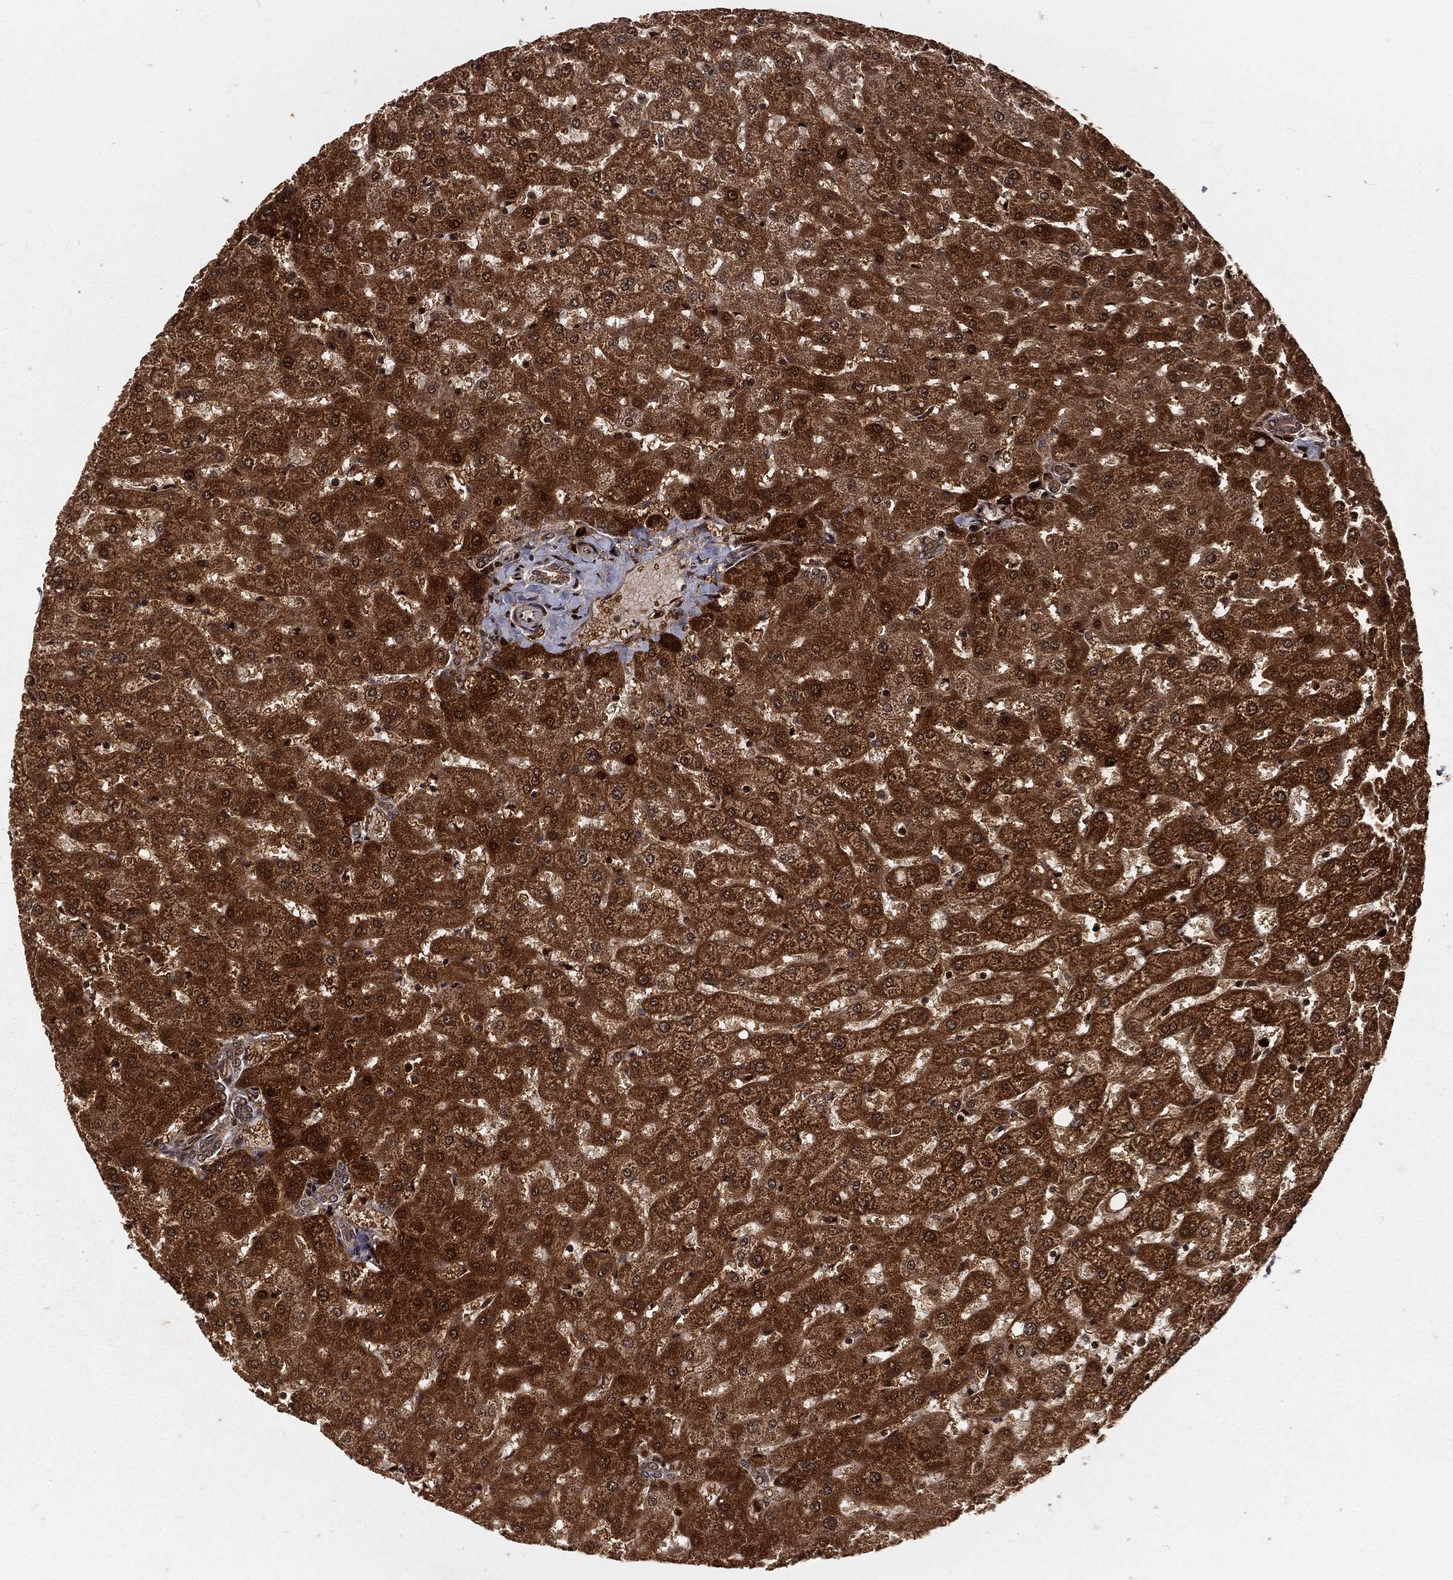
{"staining": {"intensity": "weak", "quantity": "<25%", "location": "cytoplasmic/membranous"}, "tissue": "liver", "cell_type": "Cholangiocytes", "image_type": "normal", "snomed": [{"axis": "morphology", "description": "Normal tissue, NOS"}, {"axis": "topography", "description": "Liver"}], "caption": "The histopathology image reveals no significant staining in cholangiocytes of liver.", "gene": "MDM2", "patient": {"sex": "female", "age": 50}}